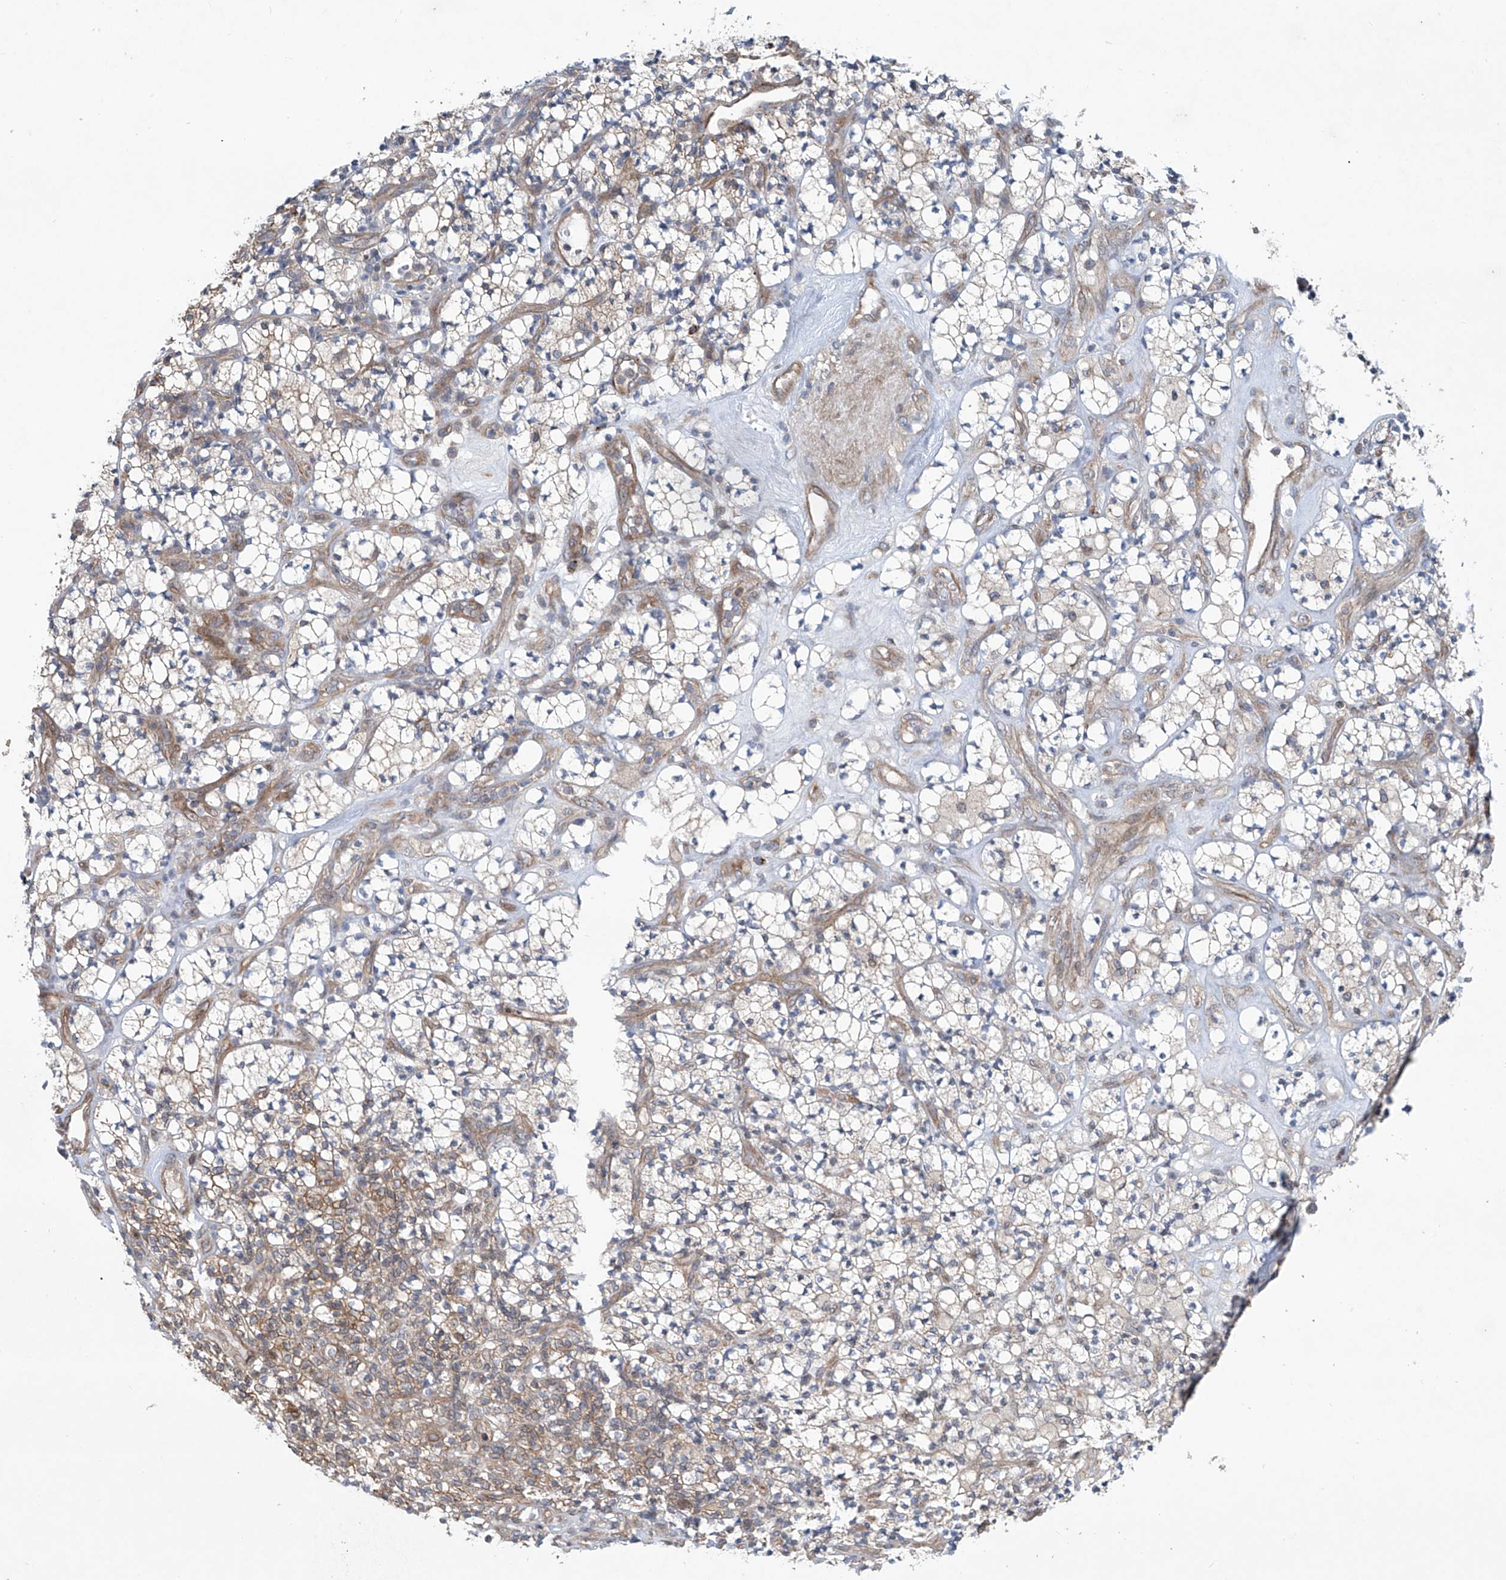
{"staining": {"intensity": "moderate", "quantity": "25%-75%", "location": "cytoplasmic/membranous"}, "tissue": "renal cancer", "cell_type": "Tumor cells", "image_type": "cancer", "snomed": [{"axis": "morphology", "description": "Adenocarcinoma, NOS"}, {"axis": "topography", "description": "Kidney"}], "caption": "Immunohistochemical staining of renal cancer (adenocarcinoma) reveals medium levels of moderate cytoplasmic/membranous expression in approximately 25%-75% of tumor cells.", "gene": "KLC4", "patient": {"sex": "male", "age": 77}}